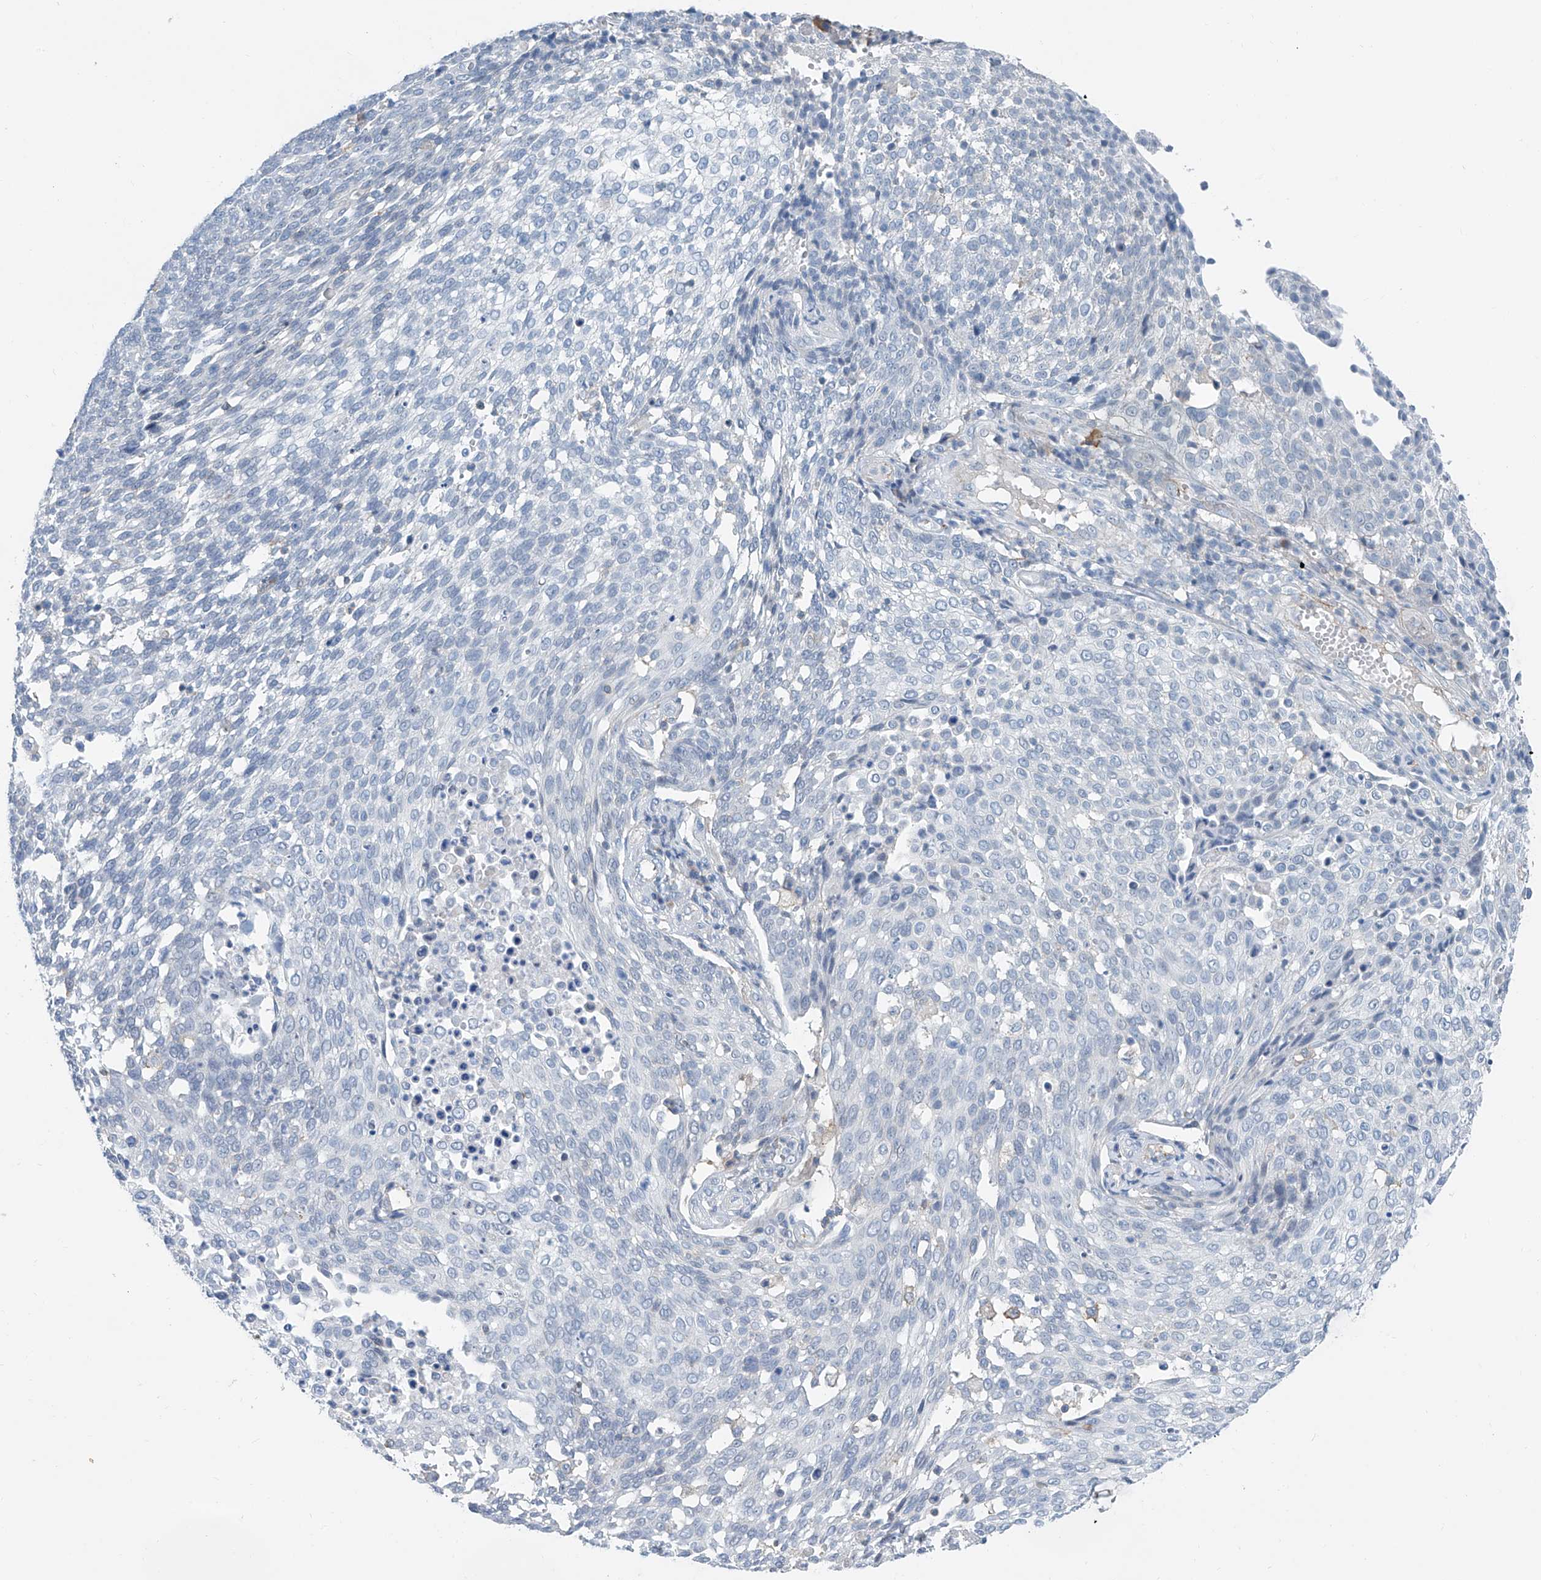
{"staining": {"intensity": "negative", "quantity": "none", "location": "none"}, "tissue": "cervical cancer", "cell_type": "Tumor cells", "image_type": "cancer", "snomed": [{"axis": "morphology", "description": "Squamous cell carcinoma, NOS"}, {"axis": "topography", "description": "Cervix"}], "caption": "Image shows no significant protein positivity in tumor cells of cervical cancer (squamous cell carcinoma). Brightfield microscopy of immunohistochemistry (IHC) stained with DAB (brown) and hematoxylin (blue), captured at high magnification.", "gene": "ANKRD34A", "patient": {"sex": "female", "age": 34}}